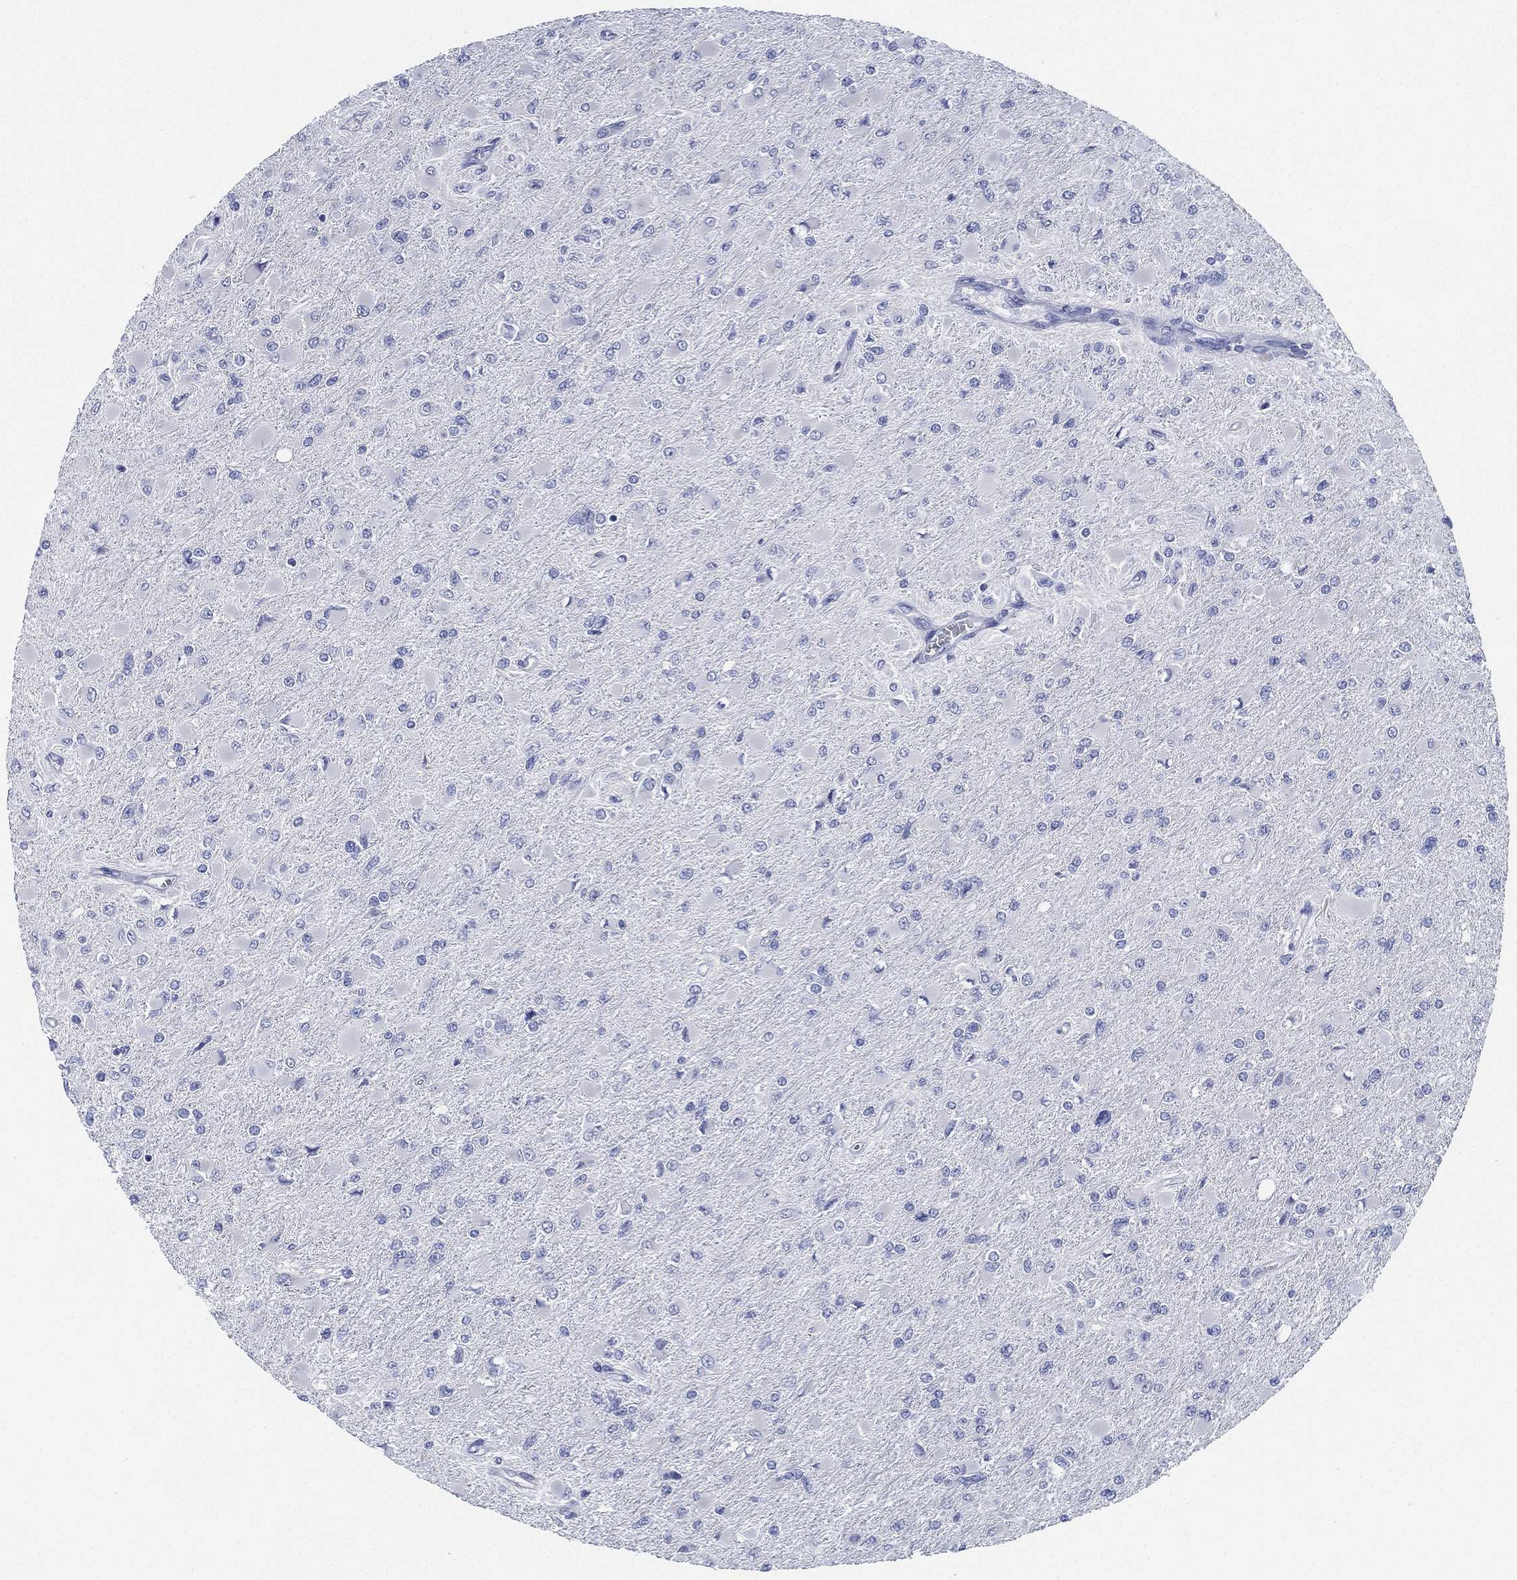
{"staining": {"intensity": "negative", "quantity": "none", "location": "none"}, "tissue": "glioma", "cell_type": "Tumor cells", "image_type": "cancer", "snomed": [{"axis": "morphology", "description": "Glioma, malignant, High grade"}, {"axis": "topography", "description": "Cerebral cortex"}], "caption": "Tumor cells are negative for protein expression in human glioma.", "gene": "DEFB121", "patient": {"sex": "female", "age": 36}}